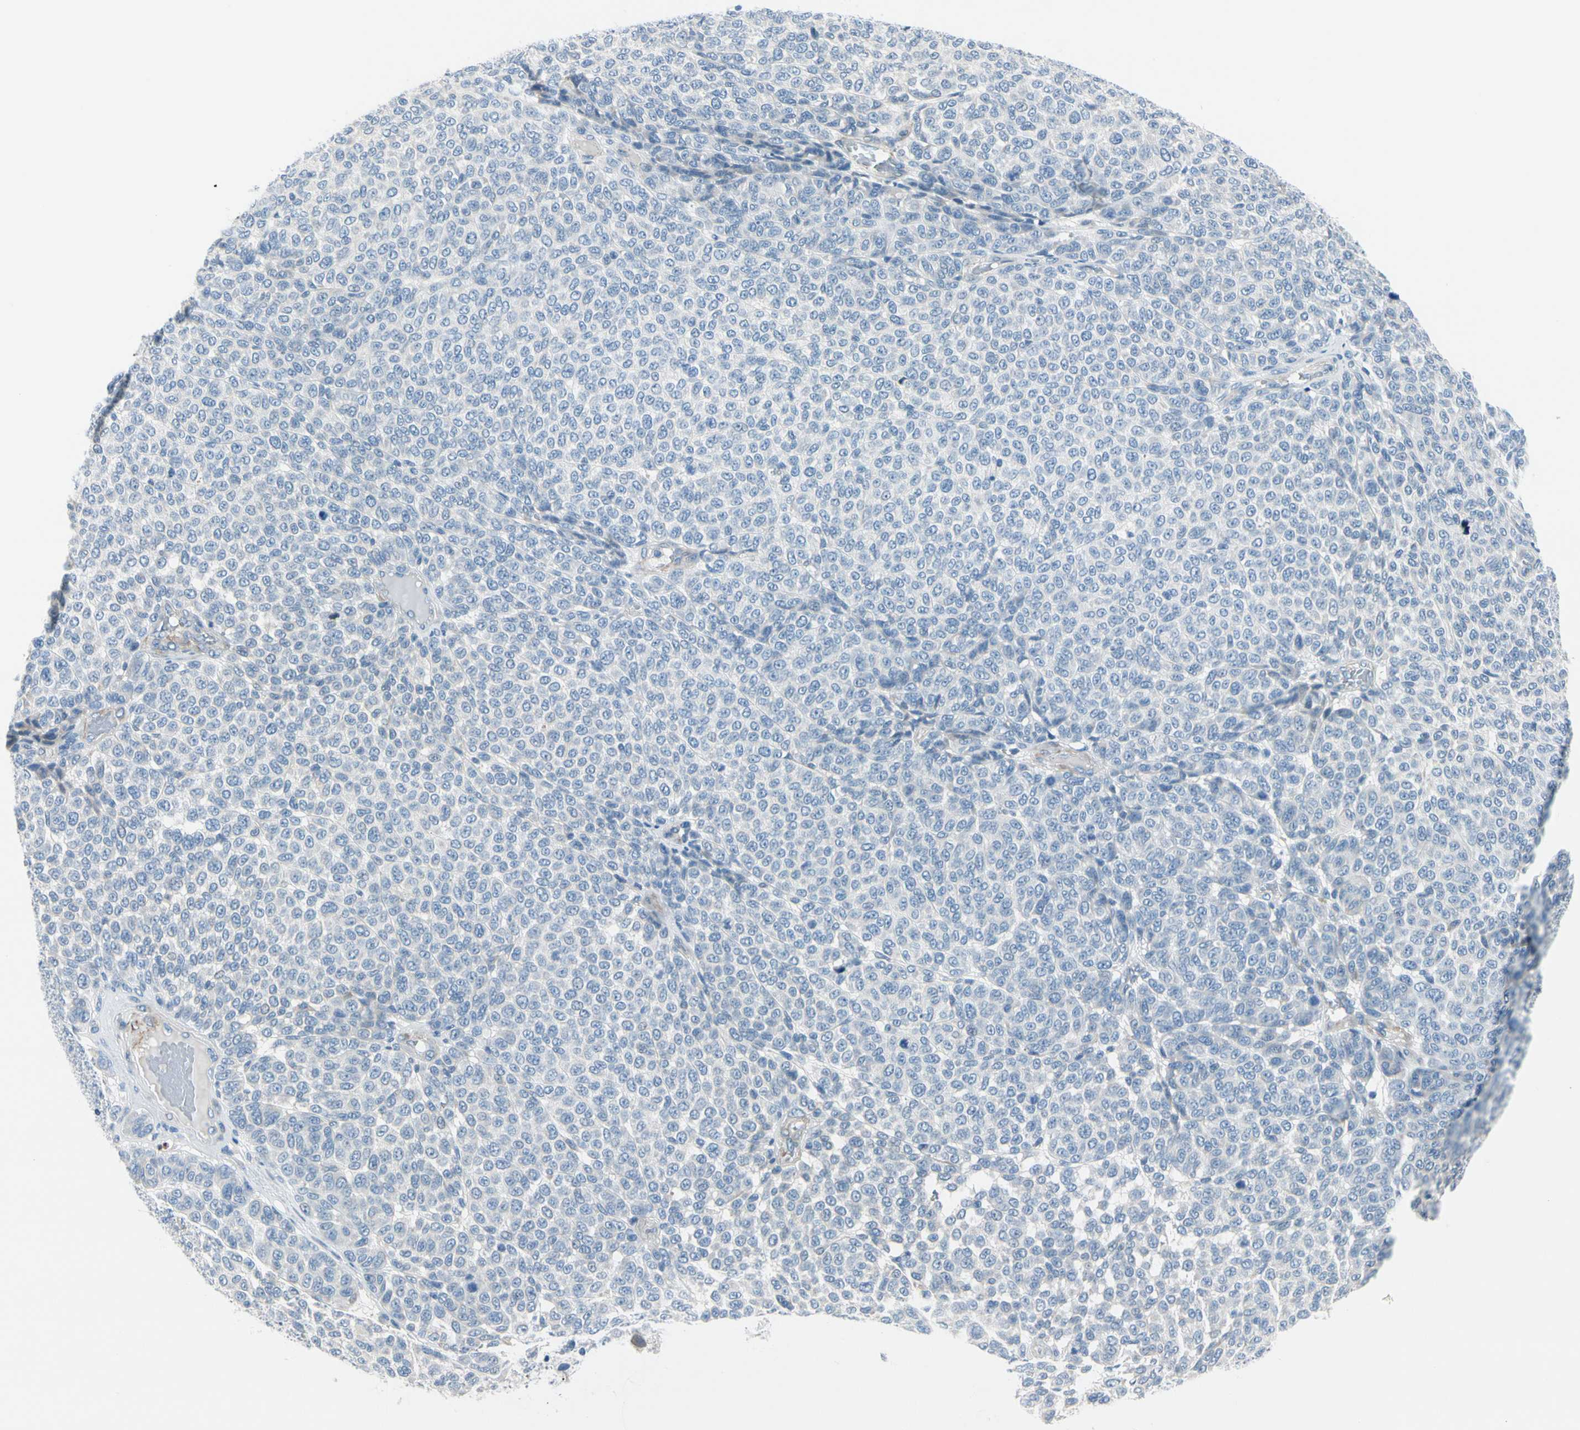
{"staining": {"intensity": "negative", "quantity": "none", "location": "none"}, "tissue": "melanoma", "cell_type": "Tumor cells", "image_type": "cancer", "snomed": [{"axis": "morphology", "description": "Malignant melanoma, NOS"}, {"axis": "topography", "description": "Skin"}], "caption": "A high-resolution photomicrograph shows IHC staining of malignant melanoma, which displays no significant expression in tumor cells.", "gene": "FCER2", "patient": {"sex": "male", "age": 59}}